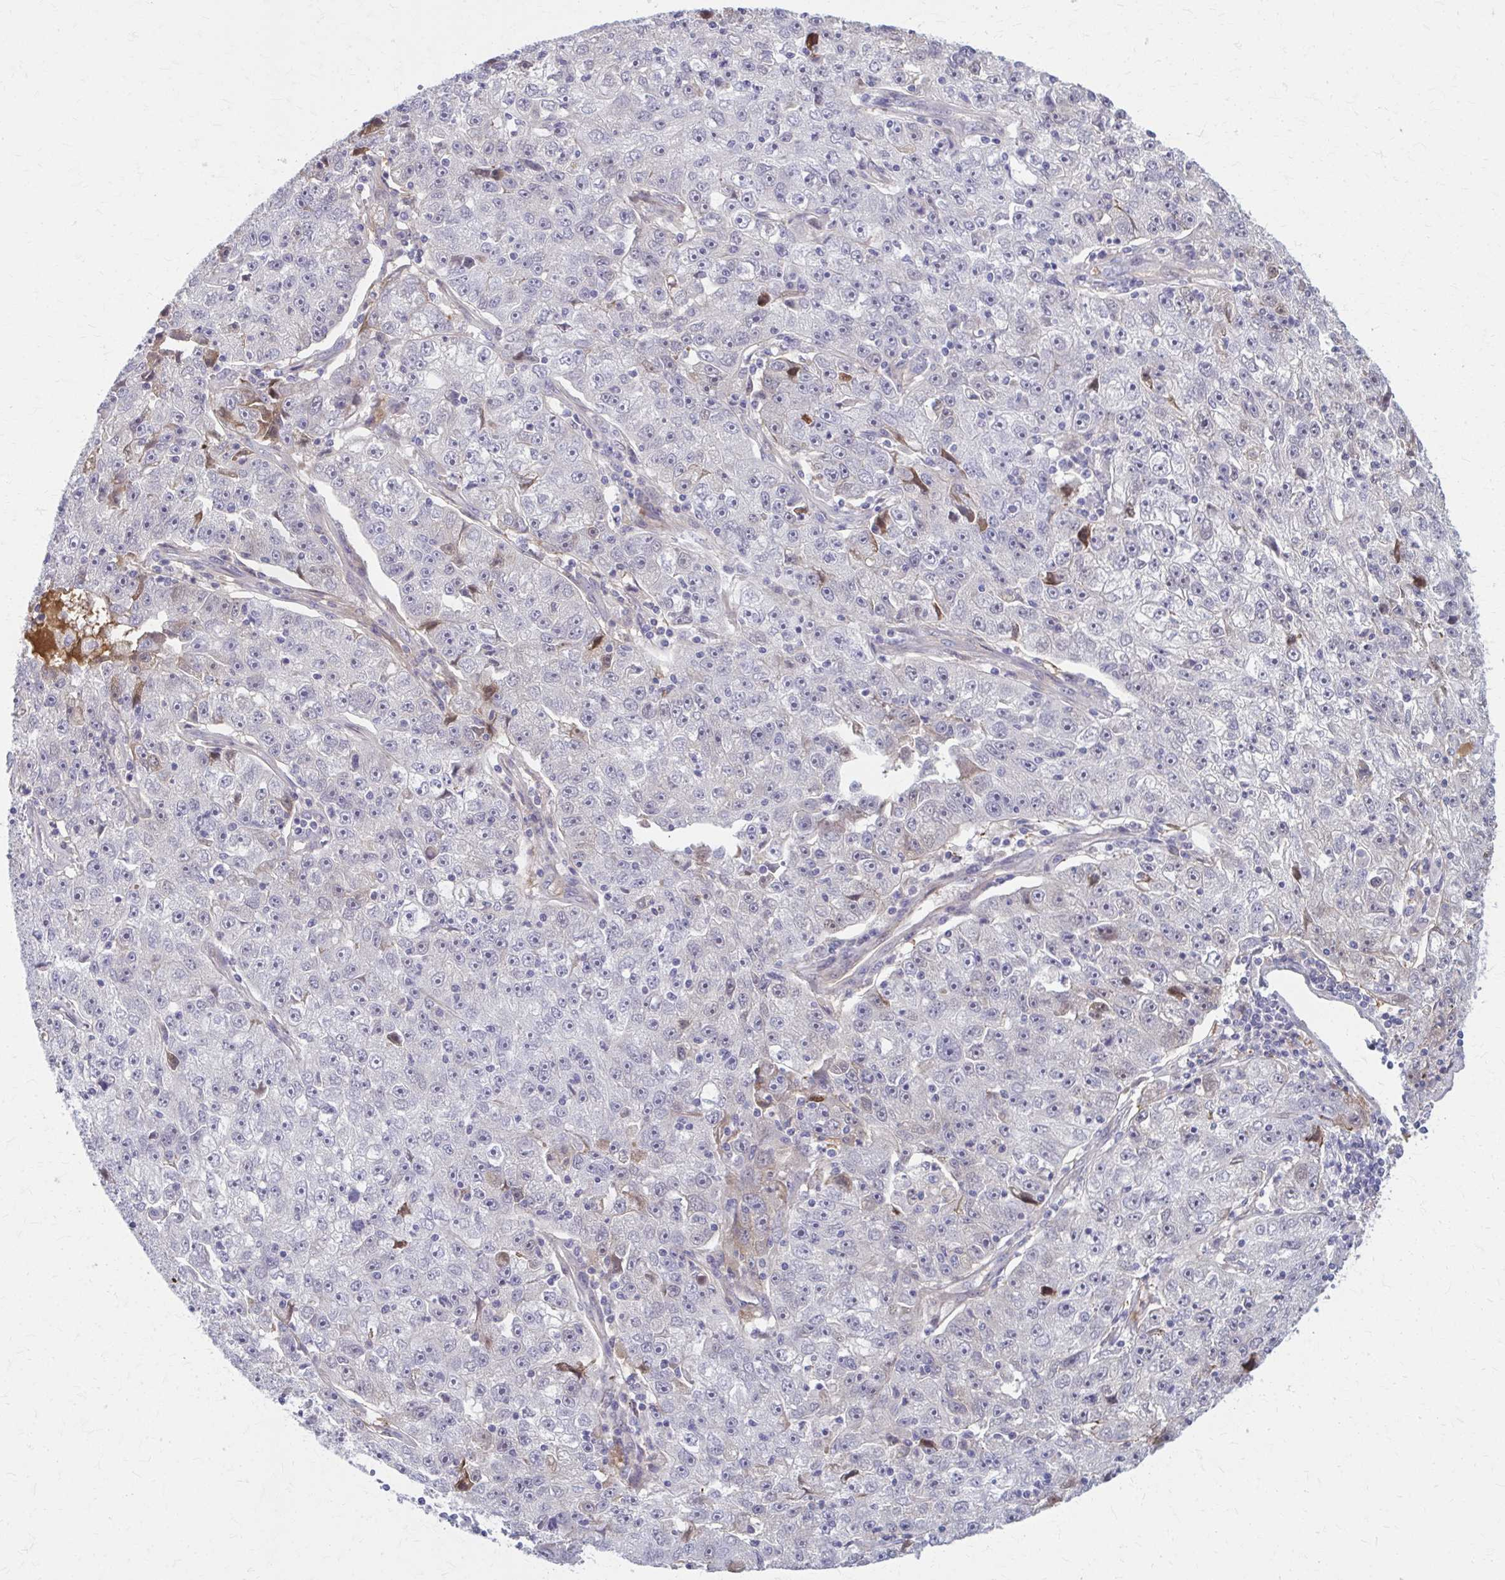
{"staining": {"intensity": "negative", "quantity": "none", "location": "none"}, "tissue": "lung cancer", "cell_type": "Tumor cells", "image_type": "cancer", "snomed": [{"axis": "morphology", "description": "Normal morphology"}, {"axis": "morphology", "description": "Adenocarcinoma, NOS"}, {"axis": "topography", "description": "Lymph node"}, {"axis": "topography", "description": "Lung"}], "caption": "The micrograph shows no significant positivity in tumor cells of lung adenocarcinoma.", "gene": "SERPIND1", "patient": {"sex": "female", "age": 57}}